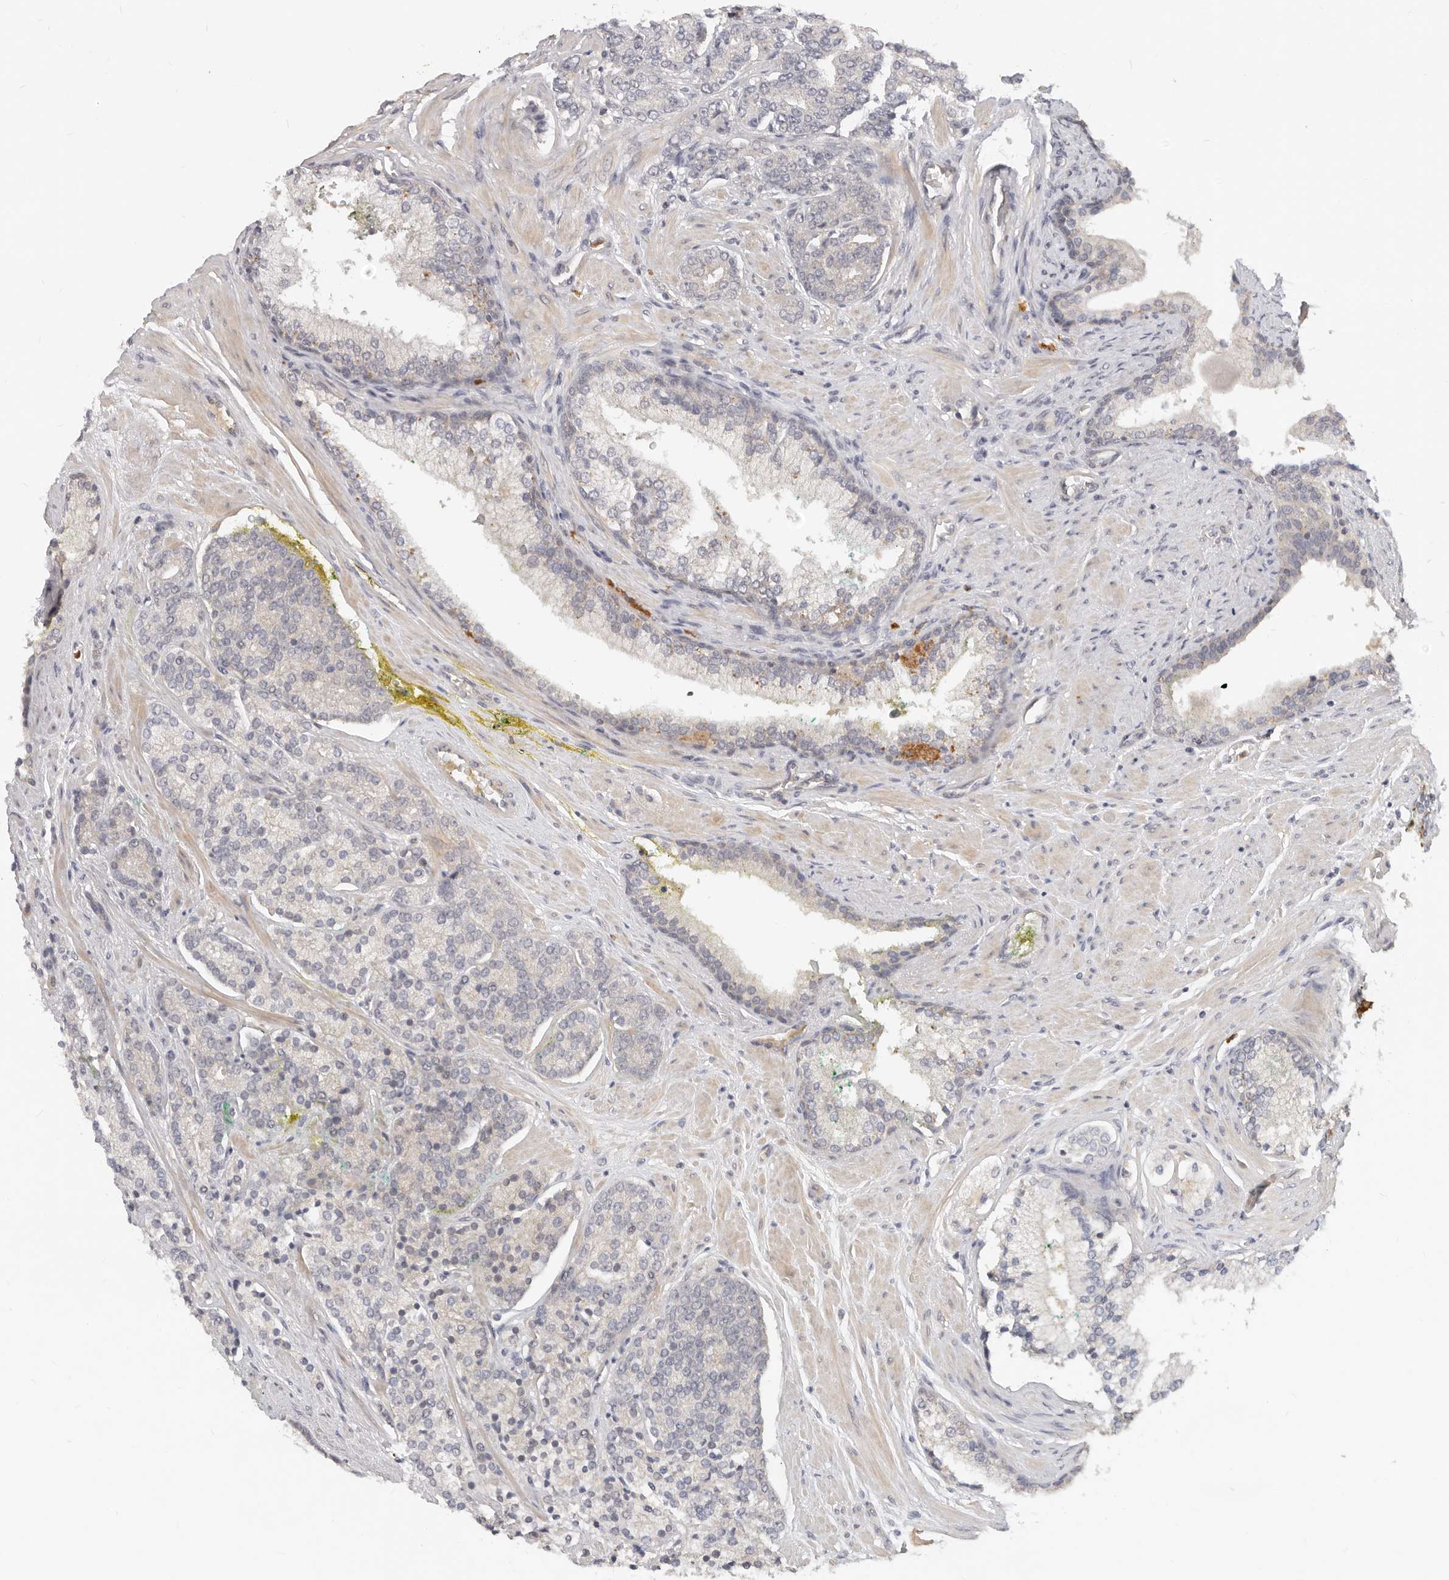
{"staining": {"intensity": "negative", "quantity": "none", "location": "none"}, "tissue": "prostate cancer", "cell_type": "Tumor cells", "image_type": "cancer", "snomed": [{"axis": "morphology", "description": "Adenocarcinoma, High grade"}, {"axis": "topography", "description": "Prostate"}], "caption": "Image shows no protein expression in tumor cells of prostate cancer (adenocarcinoma (high-grade)) tissue. (DAB (3,3'-diaminobenzidine) immunohistochemistry with hematoxylin counter stain).", "gene": "USP49", "patient": {"sex": "male", "age": 71}}